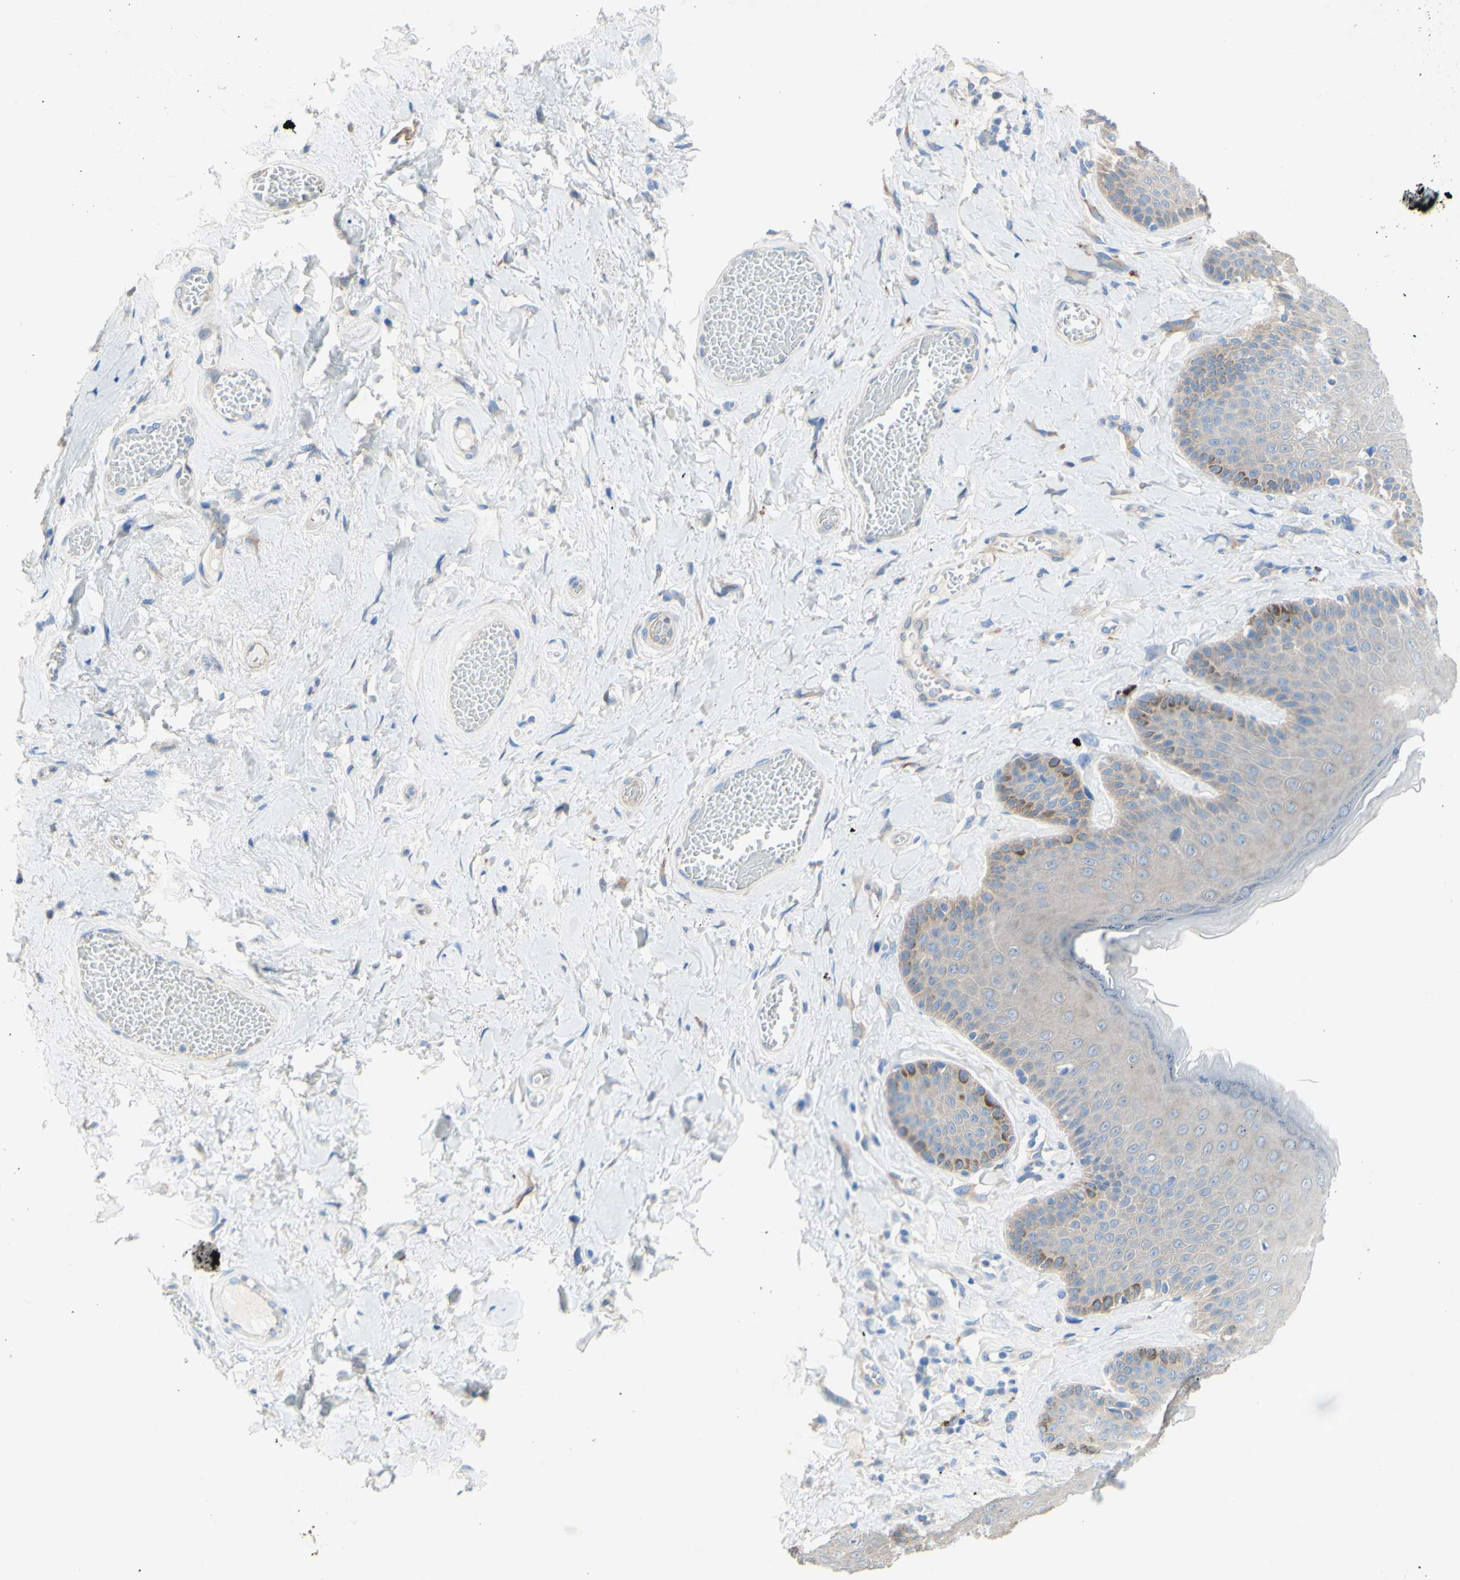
{"staining": {"intensity": "moderate", "quantity": "<25%", "location": "cytoplasmic/membranous"}, "tissue": "skin", "cell_type": "Epidermal cells", "image_type": "normal", "snomed": [{"axis": "morphology", "description": "Normal tissue, NOS"}, {"axis": "topography", "description": "Anal"}], "caption": "Epidermal cells demonstrate moderate cytoplasmic/membranous expression in about <25% of cells in normal skin.", "gene": "TMIGD2", "patient": {"sex": "male", "age": 69}}